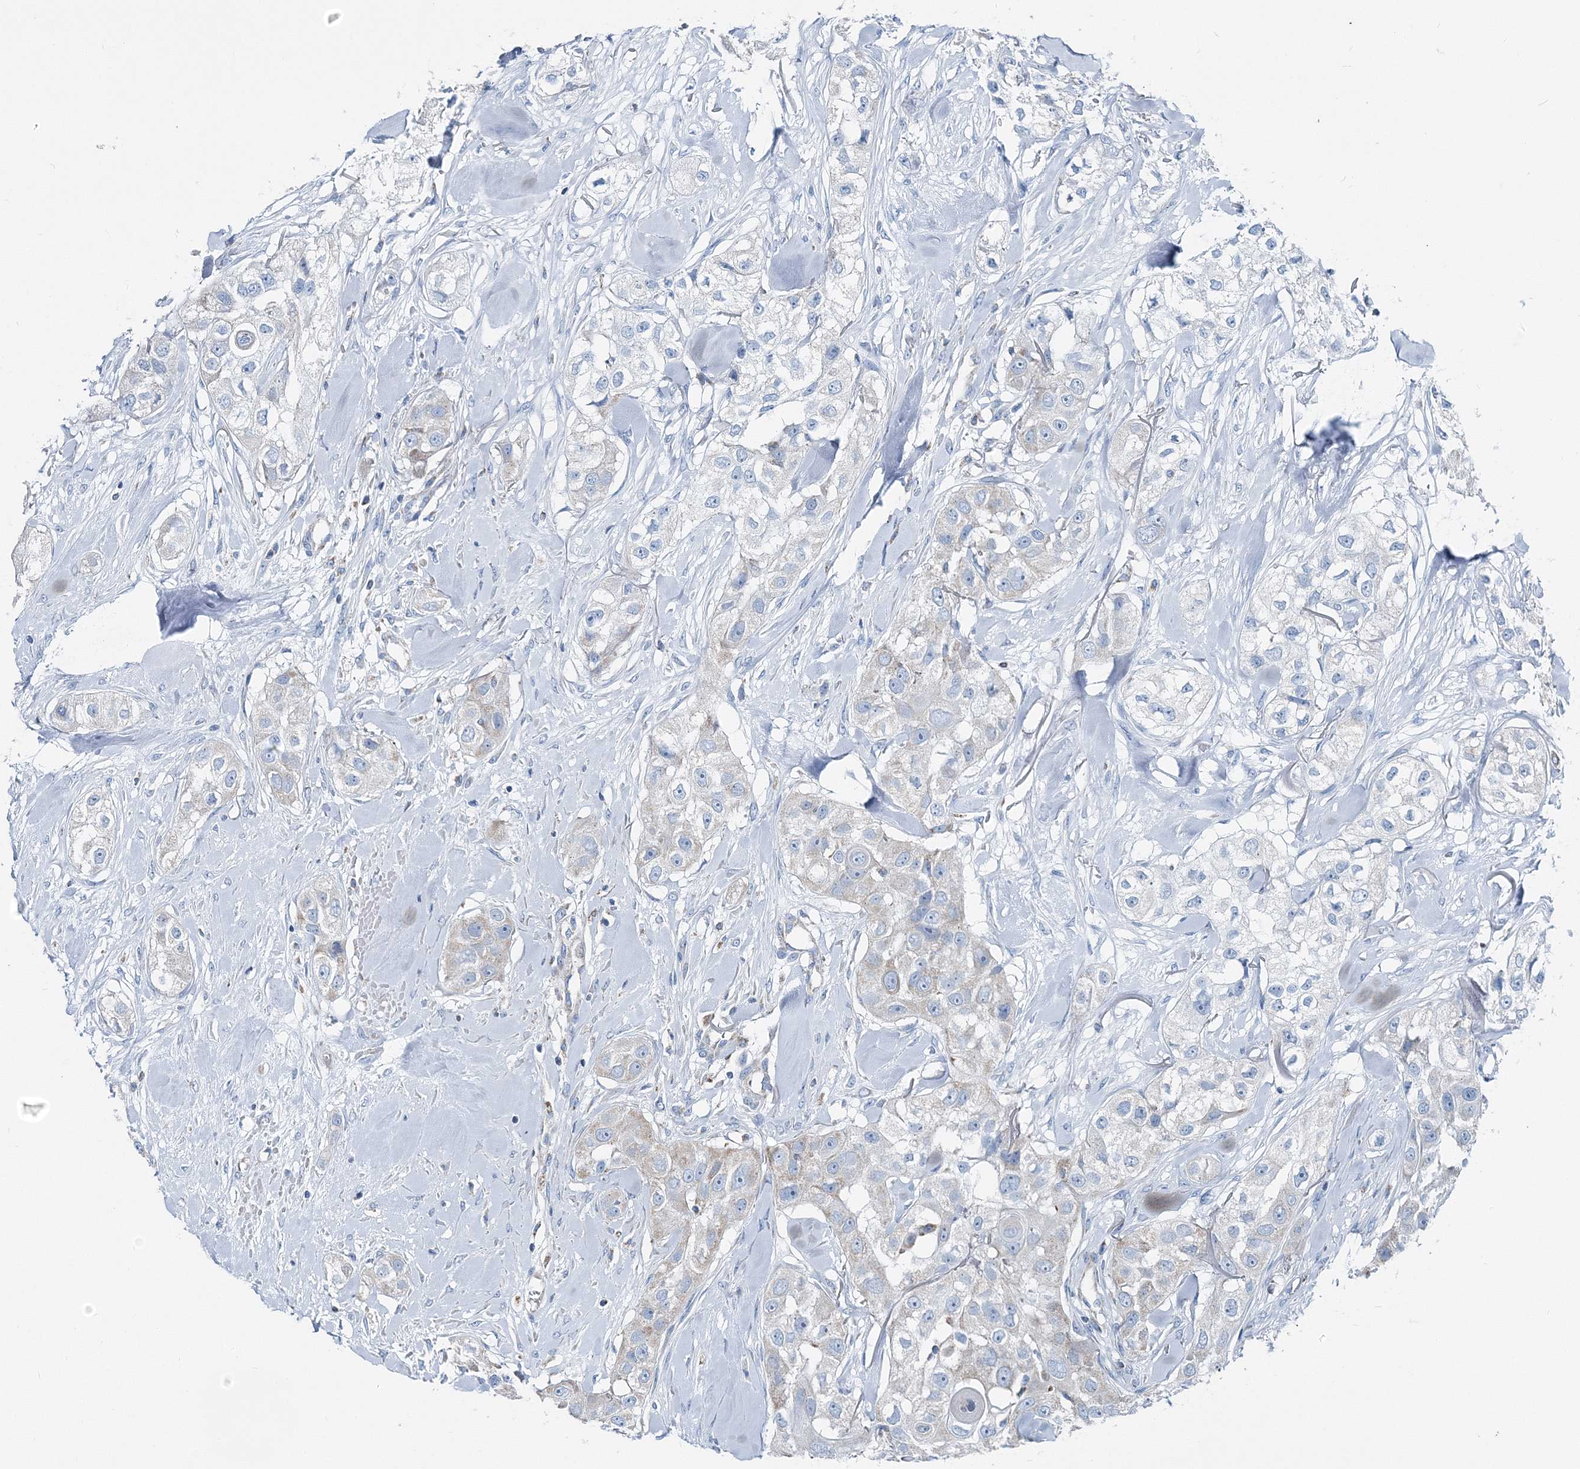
{"staining": {"intensity": "negative", "quantity": "none", "location": "none"}, "tissue": "head and neck cancer", "cell_type": "Tumor cells", "image_type": "cancer", "snomed": [{"axis": "morphology", "description": "Normal tissue, NOS"}, {"axis": "morphology", "description": "Squamous cell carcinoma, NOS"}, {"axis": "topography", "description": "Skeletal muscle"}, {"axis": "topography", "description": "Head-Neck"}], "caption": "Photomicrograph shows no significant protein staining in tumor cells of head and neck cancer.", "gene": "GABARAPL2", "patient": {"sex": "male", "age": 51}}